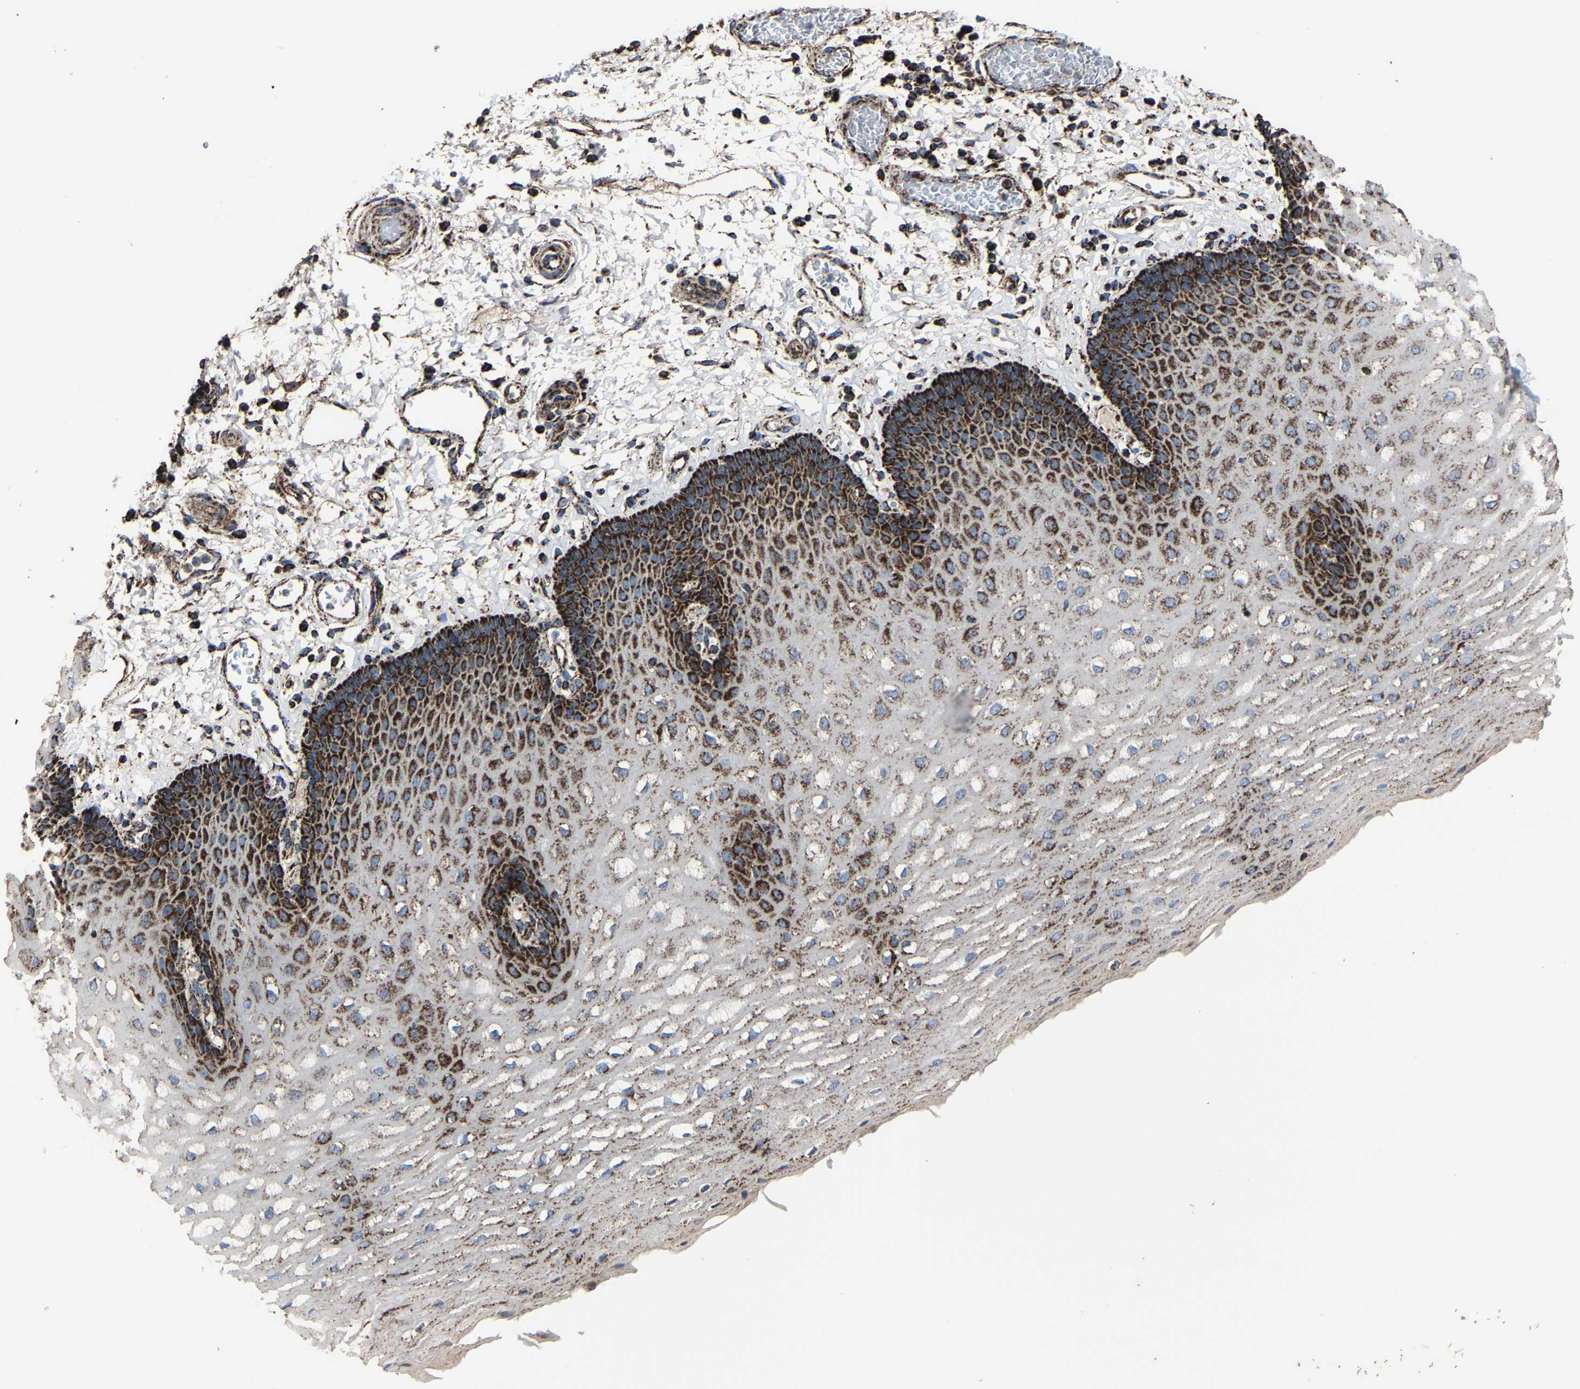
{"staining": {"intensity": "strong", "quantity": ">75%", "location": "cytoplasmic/membranous"}, "tissue": "esophagus", "cell_type": "Squamous epithelial cells", "image_type": "normal", "snomed": [{"axis": "morphology", "description": "Normal tissue, NOS"}, {"axis": "topography", "description": "Esophagus"}], "caption": "Approximately >75% of squamous epithelial cells in normal esophagus display strong cytoplasmic/membranous protein staining as visualized by brown immunohistochemical staining.", "gene": "NDUFV3", "patient": {"sex": "male", "age": 54}}